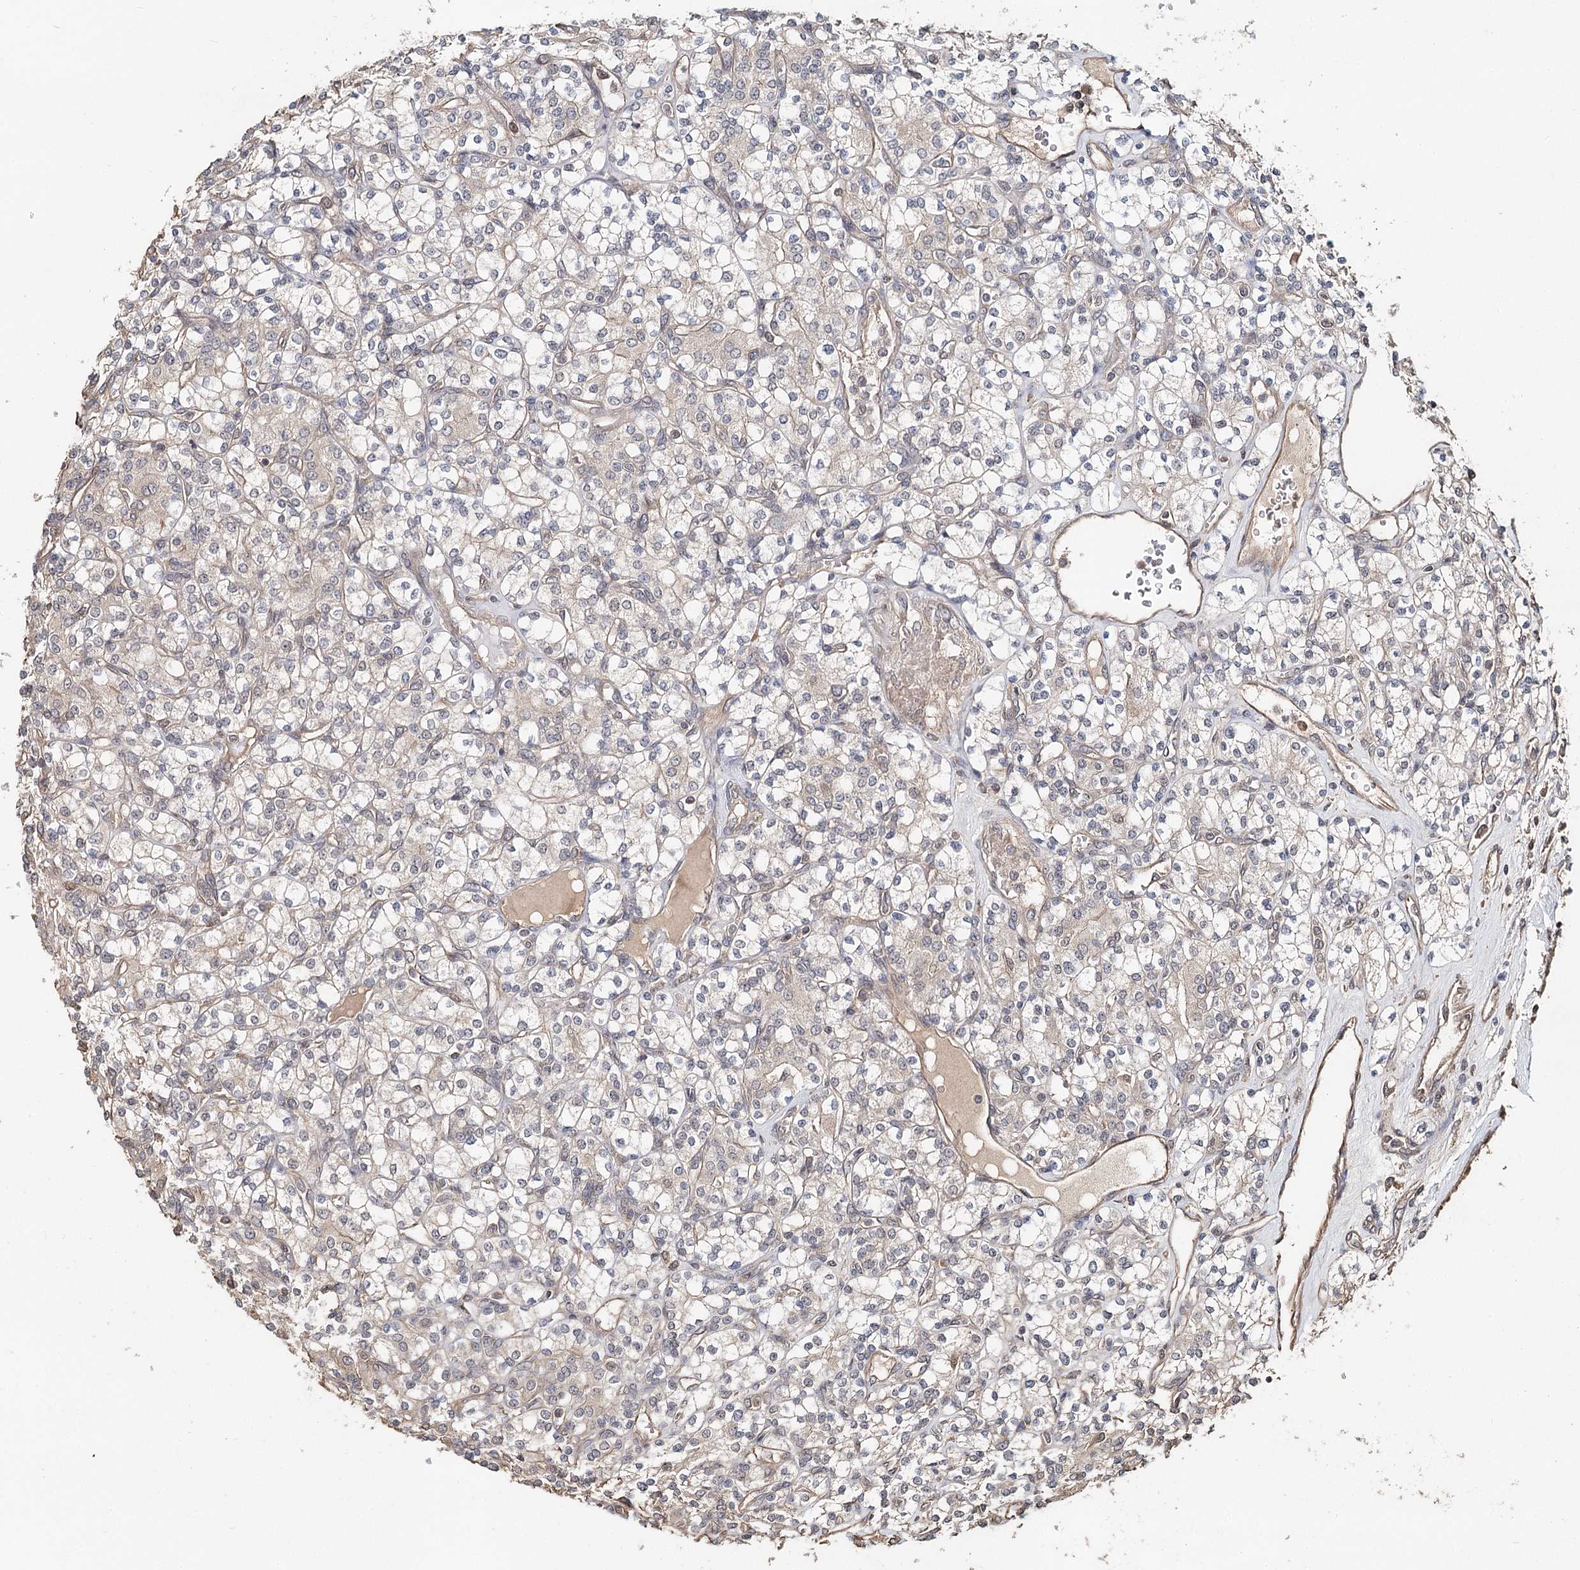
{"staining": {"intensity": "negative", "quantity": "none", "location": "none"}, "tissue": "renal cancer", "cell_type": "Tumor cells", "image_type": "cancer", "snomed": [{"axis": "morphology", "description": "Adenocarcinoma, NOS"}, {"axis": "topography", "description": "Kidney"}], "caption": "Tumor cells are negative for protein expression in human adenocarcinoma (renal).", "gene": "NOPCHAP1", "patient": {"sex": "male", "age": 77}}